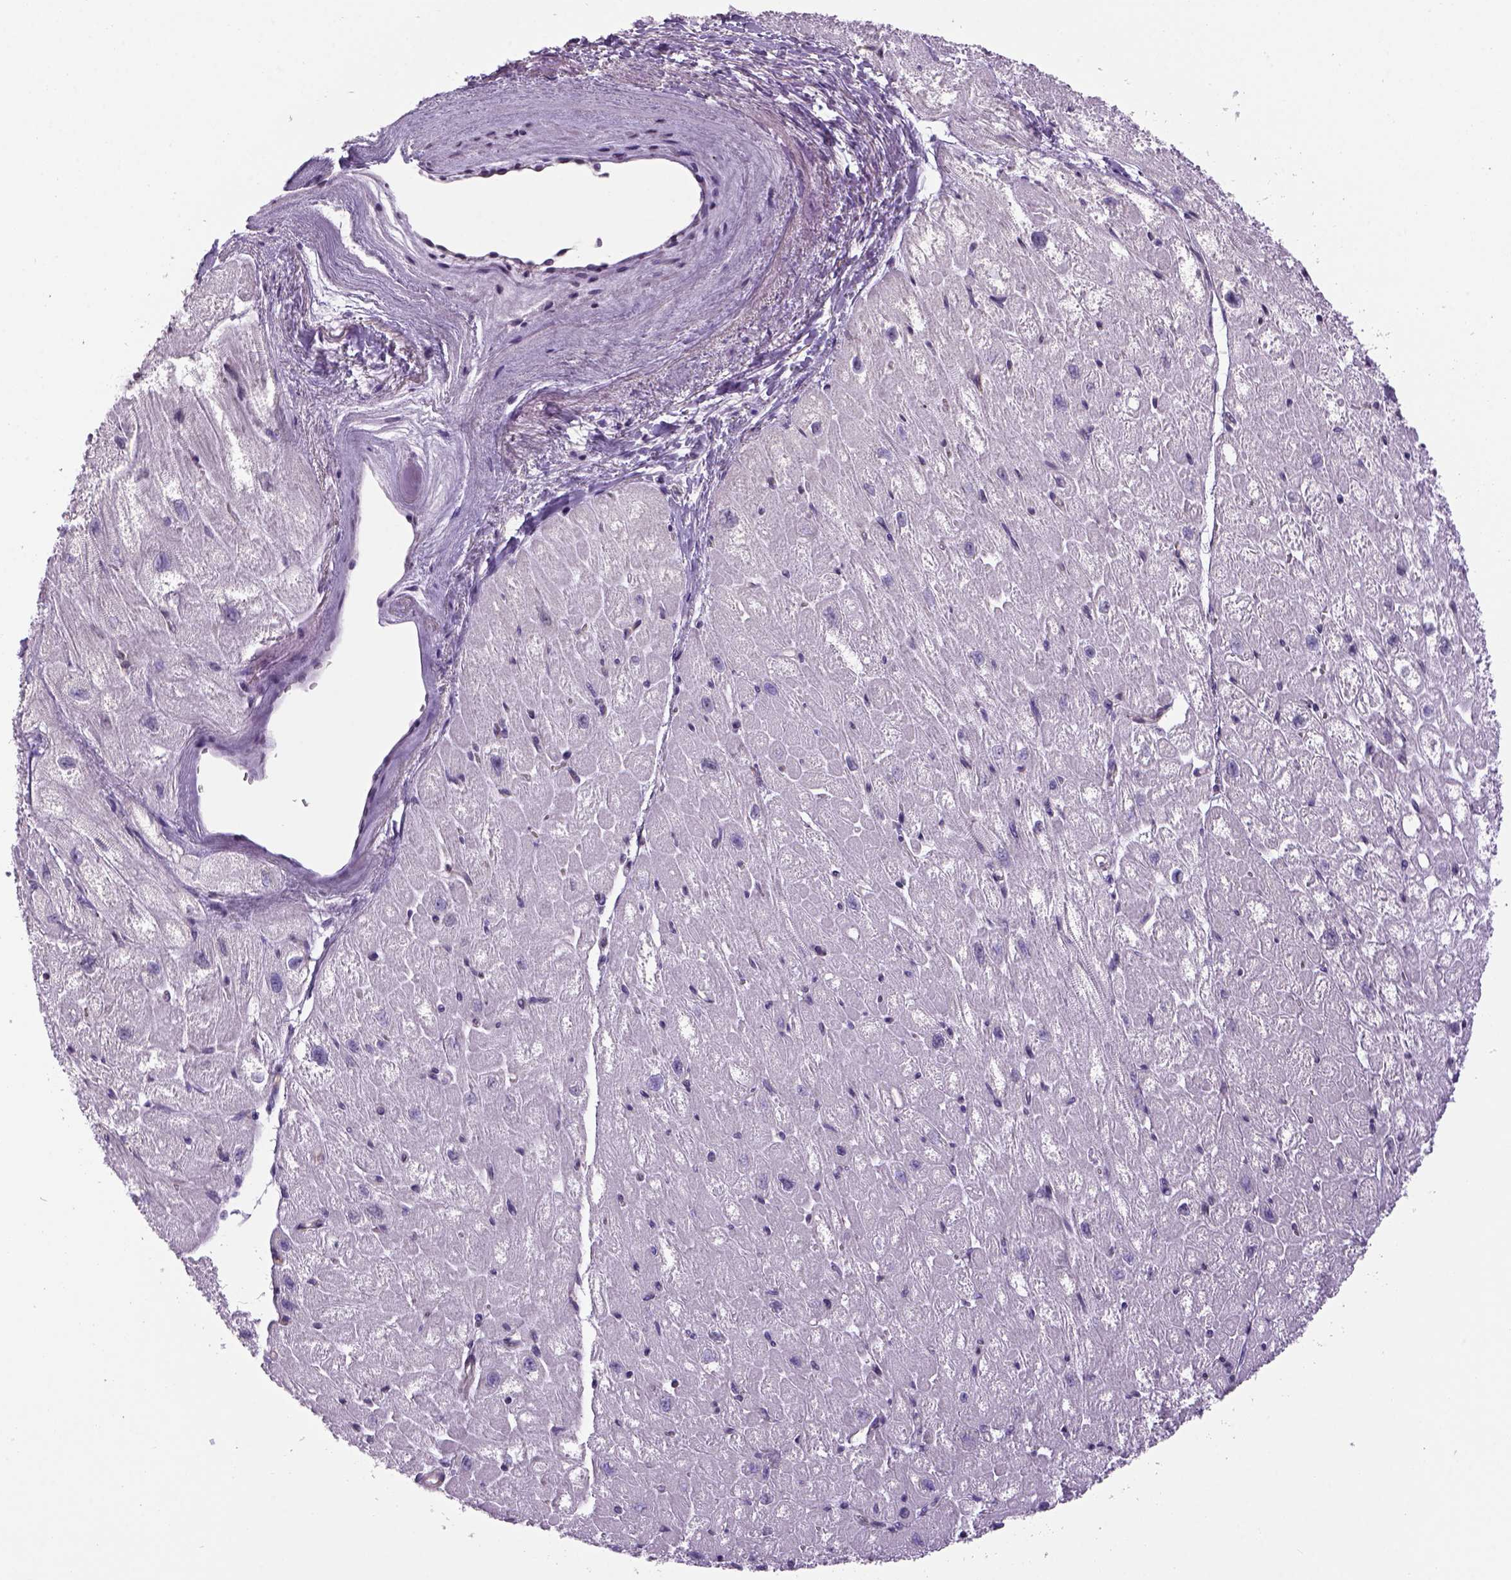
{"staining": {"intensity": "negative", "quantity": "none", "location": "none"}, "tissue": "heart muscle", "cell_type": "Cardiomyocytes", "image_type": "normal", "snomed": [{"axis": "morphology", "description": "Normal tissue, NOS"}, {"axis": "topography", "description": "Heart"}], "caption": "Immunohistochemistry photomicrograph of normal heart muscle: heart muscle stained with DAB (3,3'-diaminobenzidine) shows no significant protein staining in cardiomyocytes. (DAB (3,3'-diaminobenzidine) immunohistochemistry (IHC) visualized using brightfield microscopy, high magnification).", "gene": "PRRT1", "patient": {"sex": "male", "age": 61}}